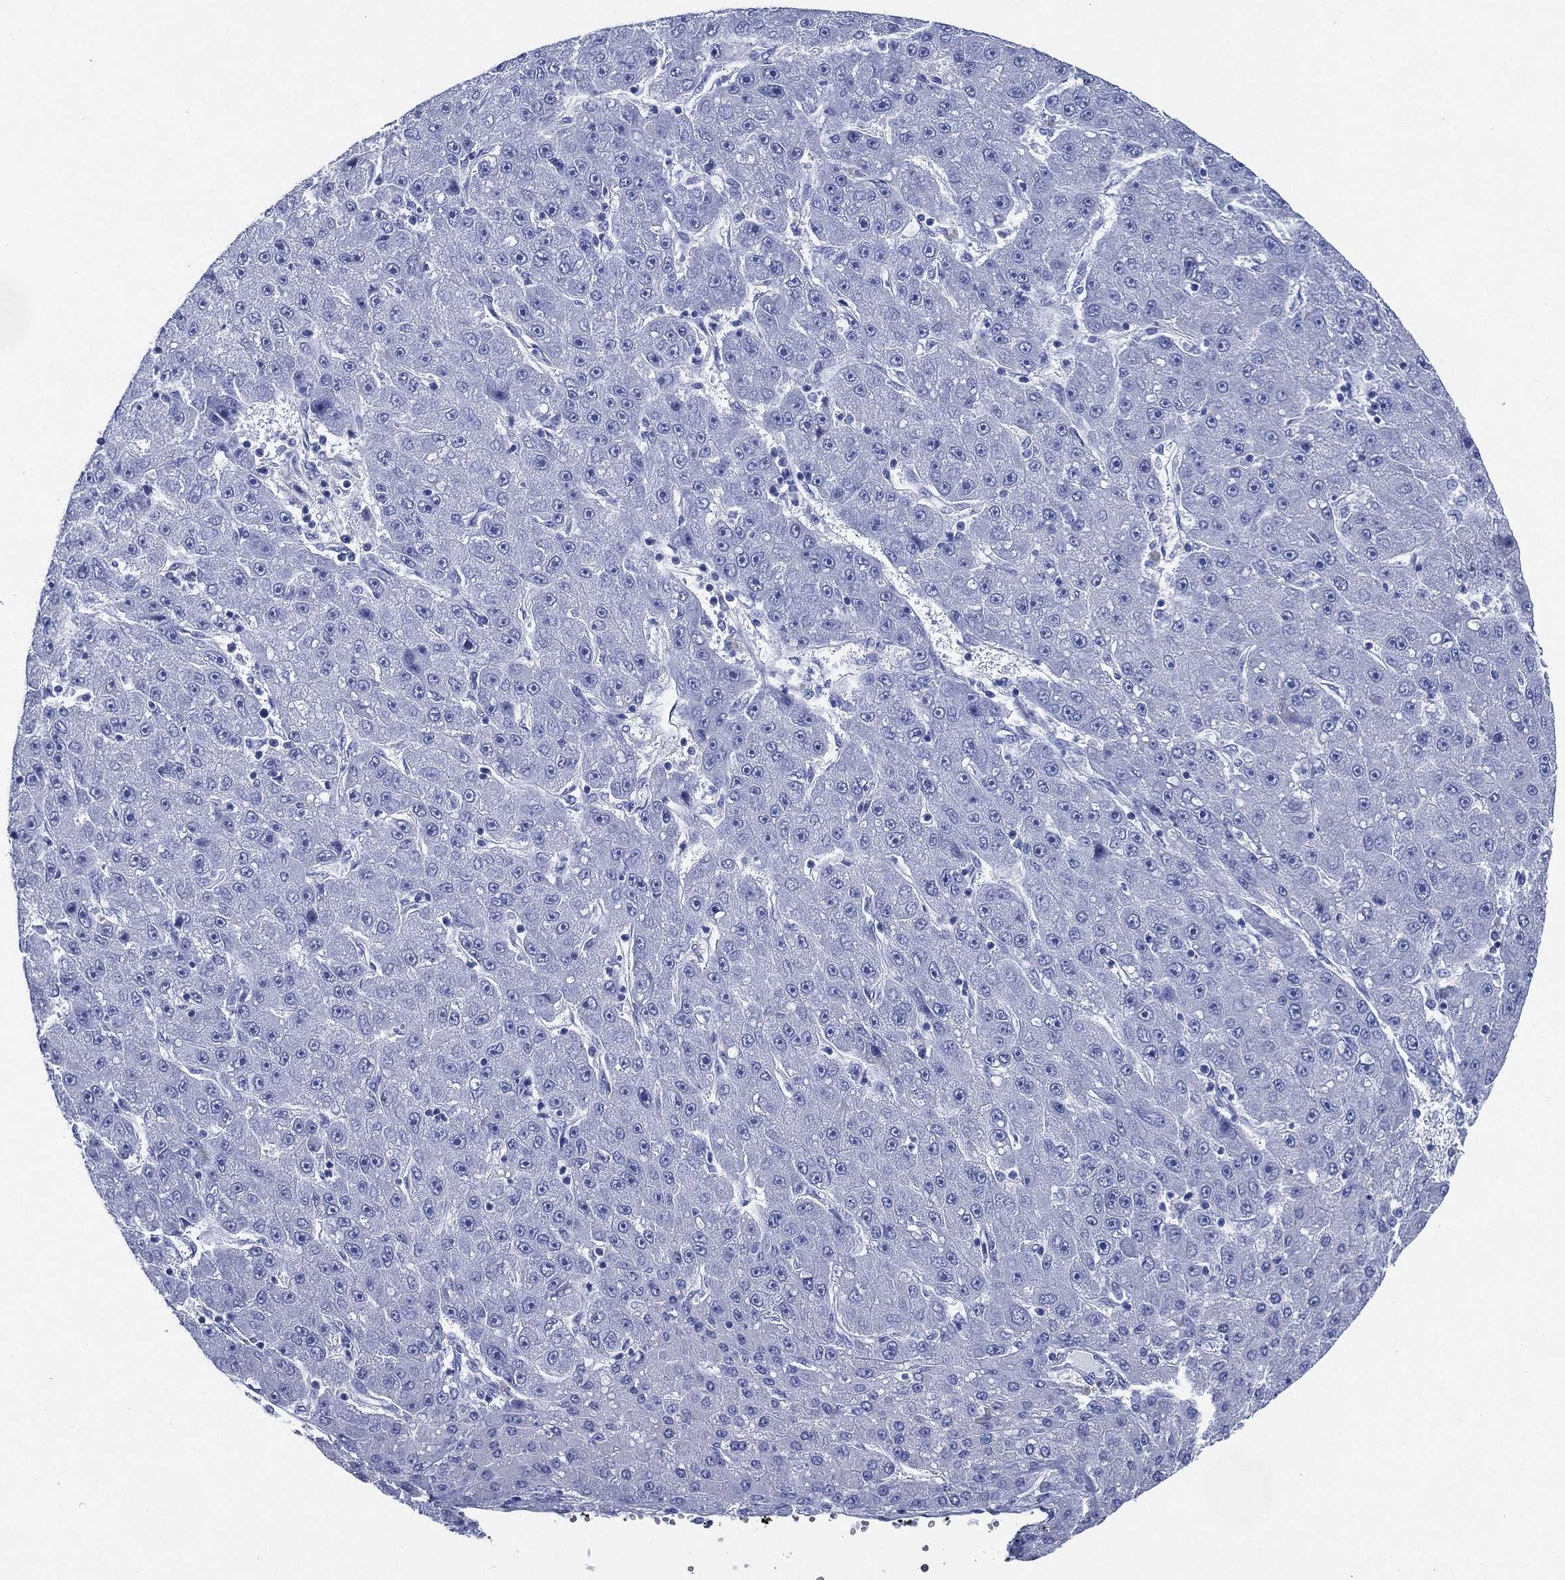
{"staining": {"intensity": "negative", "quantity": "none", "location": "none"}, "tissue": "liver cancer", "cell_type": "Tumor cells", "image_type": "cancer", "snomed": [{"axis": "morphology", "description": "Carcinoma, Hepatocellular, NOS"}, {"axis": "topography", "description": "Liver"}], "caption": "Protein analysis of liver cancer exhibits no significant positivity in tumor cells.", "gene": "SIGLECL1", "patient": {"sex": "male", "age": 67}}